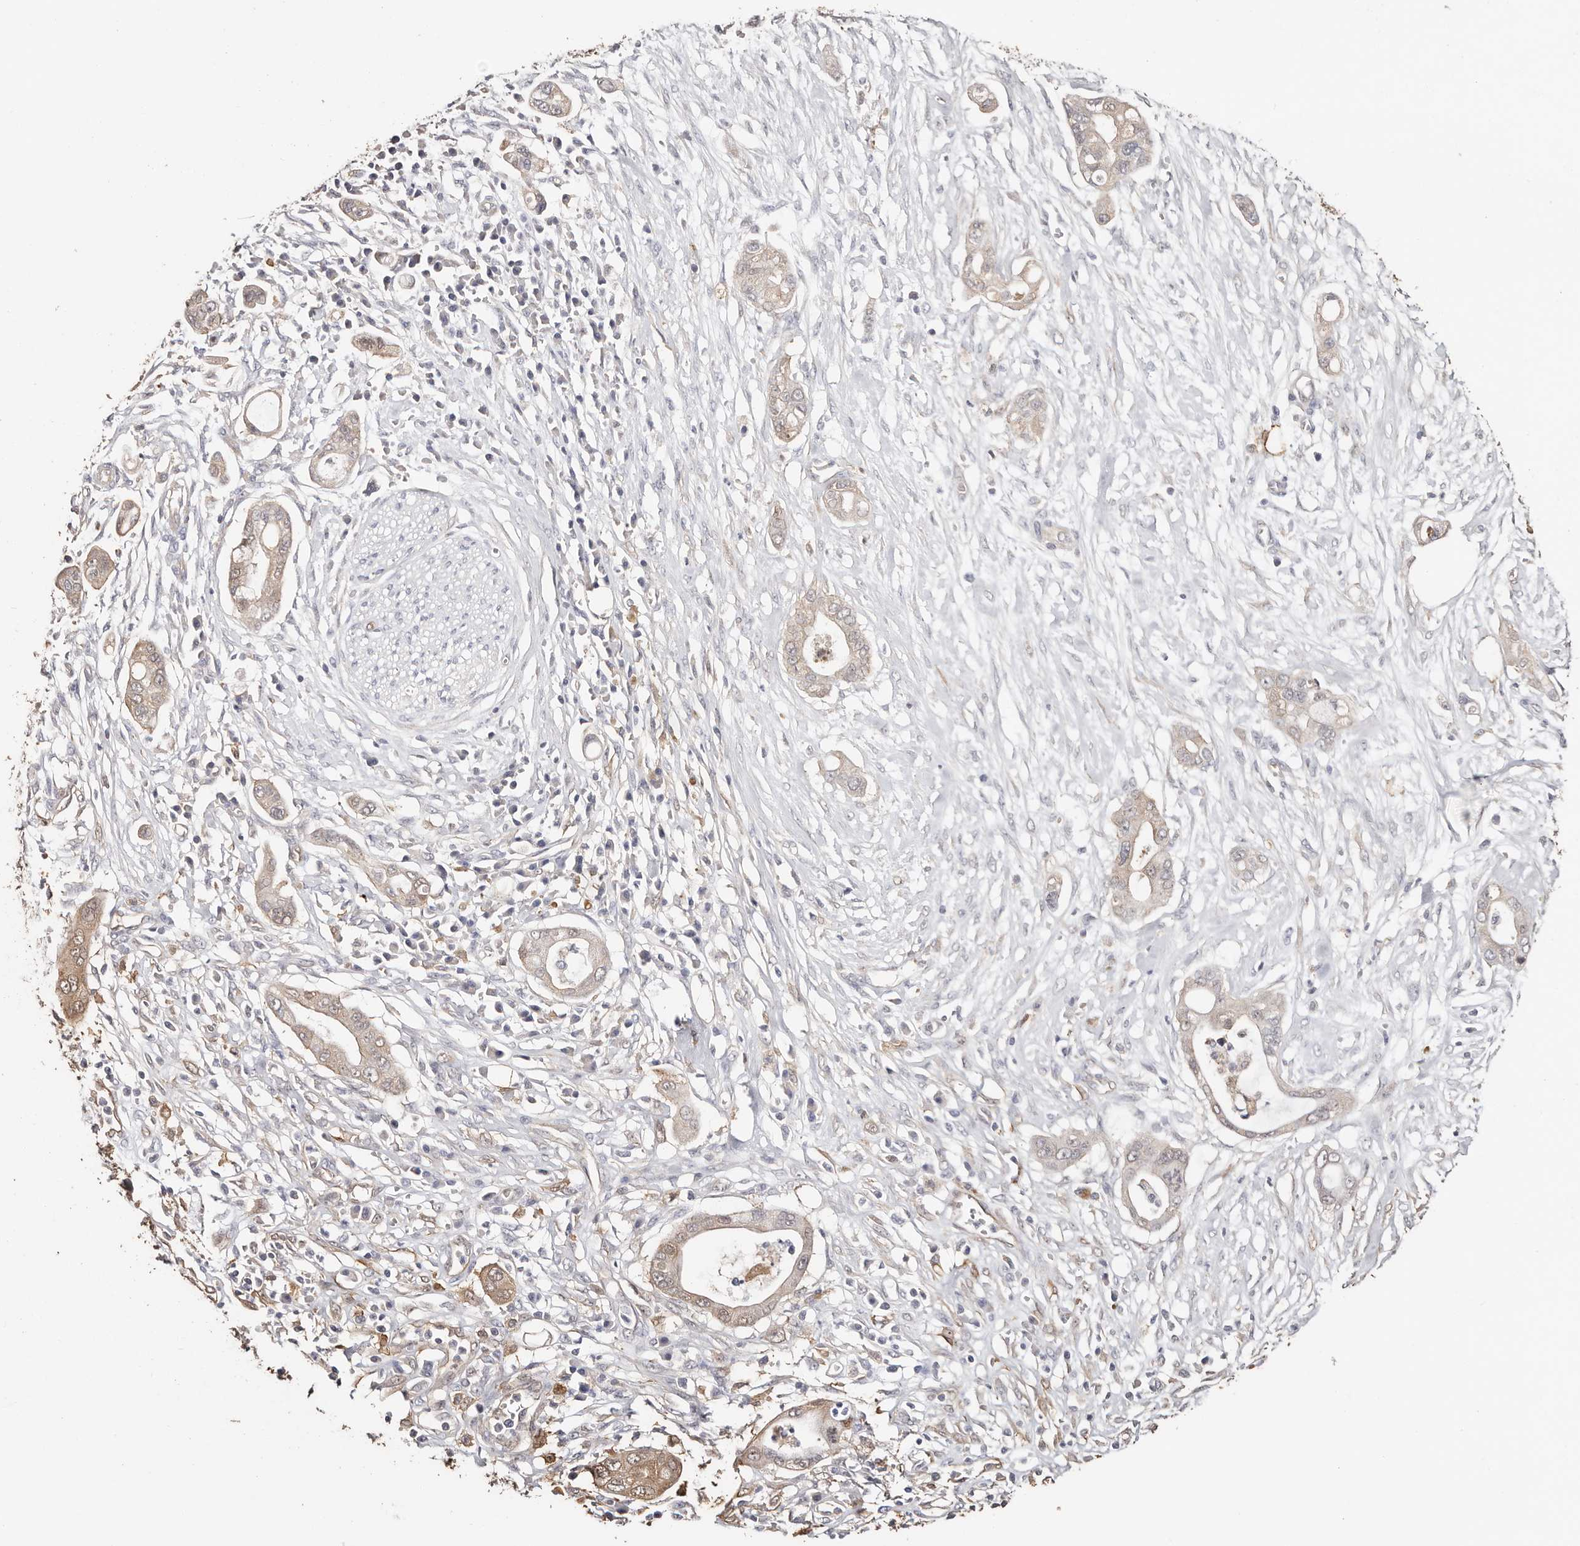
{"staining": {"intensity": "moderate", "quantity": "<25%", "location": "cytoplasmic/membranous"}, "tissue": "pancreatic cancer", "cell_type": "Tumor cells", "image_type": "cancer", "snomed": [{"axis": "morphology", "description": "Adenocarcinoma, NOS"}, {"axis": "topography", "description": "Pancreas"}], "caption": "Immunohistochemical staining of human adenocarcinoma (pancreatic) demonstrates low levels of moderate cytoplasmic/membranous positivity in about <25% of tumor cells.", "gene": "TGM2", "patient": {"sex": "male", "age": 68}}